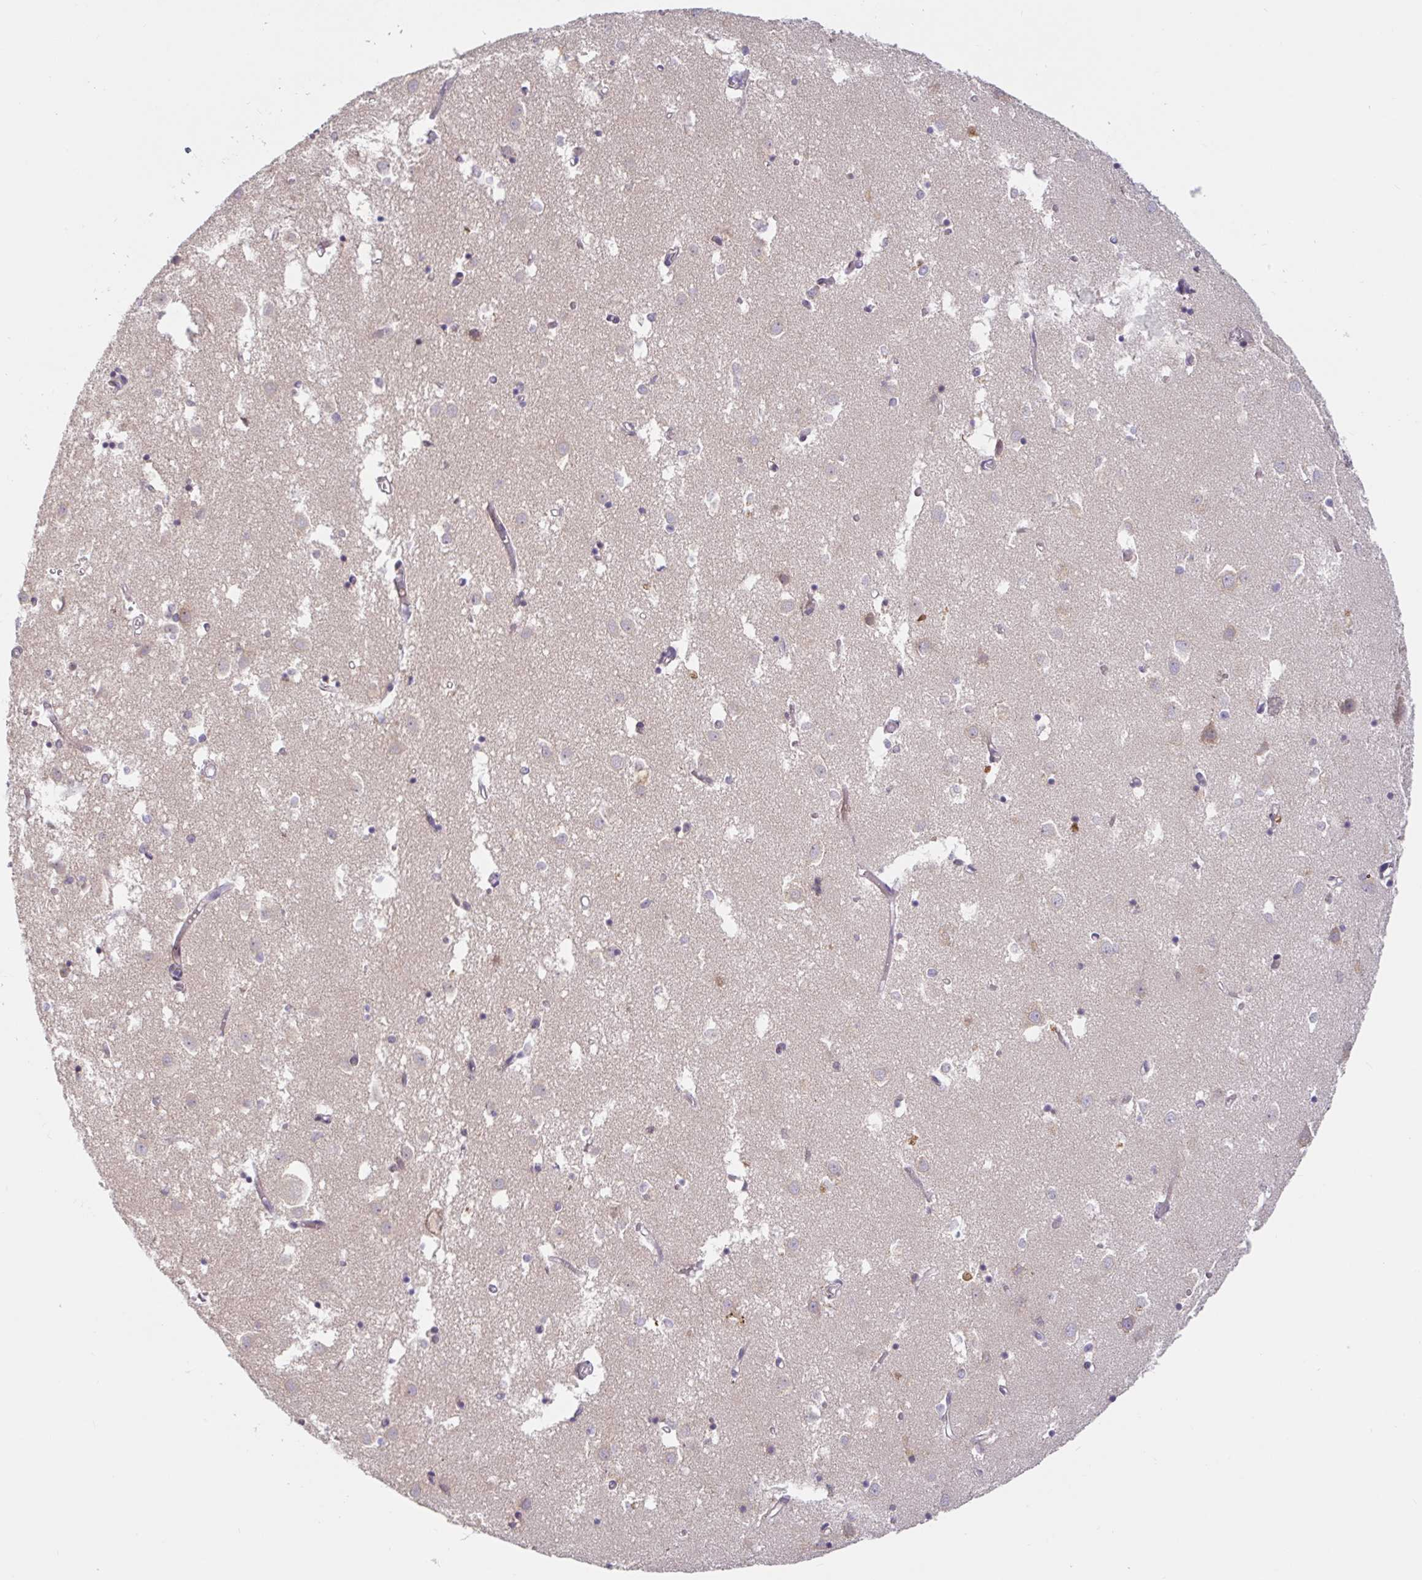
{"staining": {"intensity": "negative", "quantity": "none", "location": "none"}, "tissue": "caudate", "cell_type": "Glial cells", "image_type": "normal", "snomed": [{"axis": "morphology", "description": "Normal tissue, NOS"}, {"axis": "topography", "description": "Lateral ventricle wall"}], "caption": "DAB immunohistochemical staining of normal caudate exhibits no significant positivity in glial cells.", "gene": "LARP1", "patient": {"sex": "male", "age": 70}}